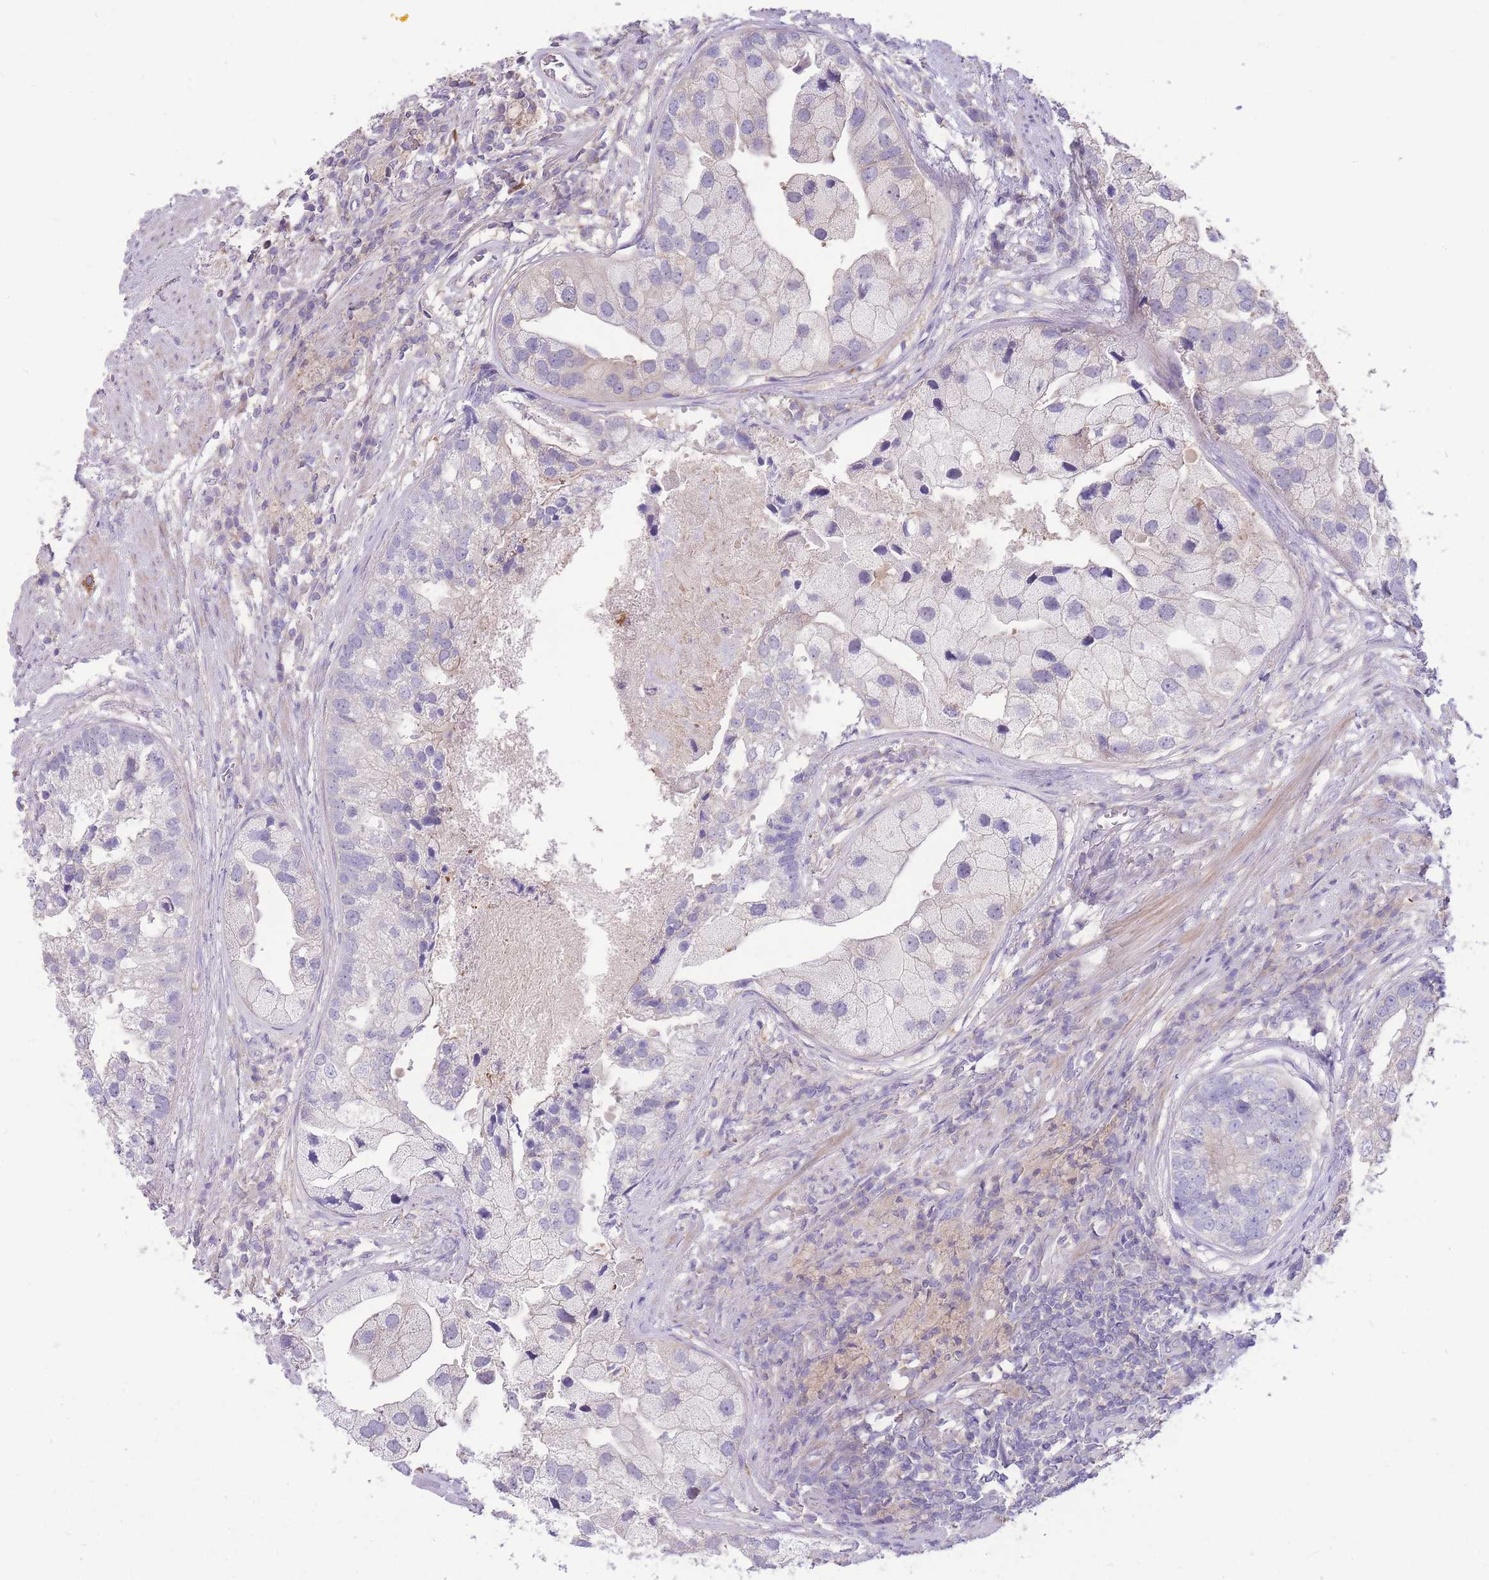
{"staining": {"intensity": "weak", "quantity": "<25%", "location": "cytoplasmic/membranous"}, "tissue": "prostate cancer", "cell_type": "Tumor cells", "image_type": "cancer", "snomed": [{"axis": "morphology", "description": "Adenocarcinoma, High grade"}, {"axis": "topography", "description": "Prostate"}], "caption": "DAB (3,3'-diaminobenzidine) immunohistochemical staining of high-grade adenocarcinoma (prostate) reveals no significant staining in tumor cells.", "gene": "OR5T1", "patient": {"sex": "male", "age": 62}}